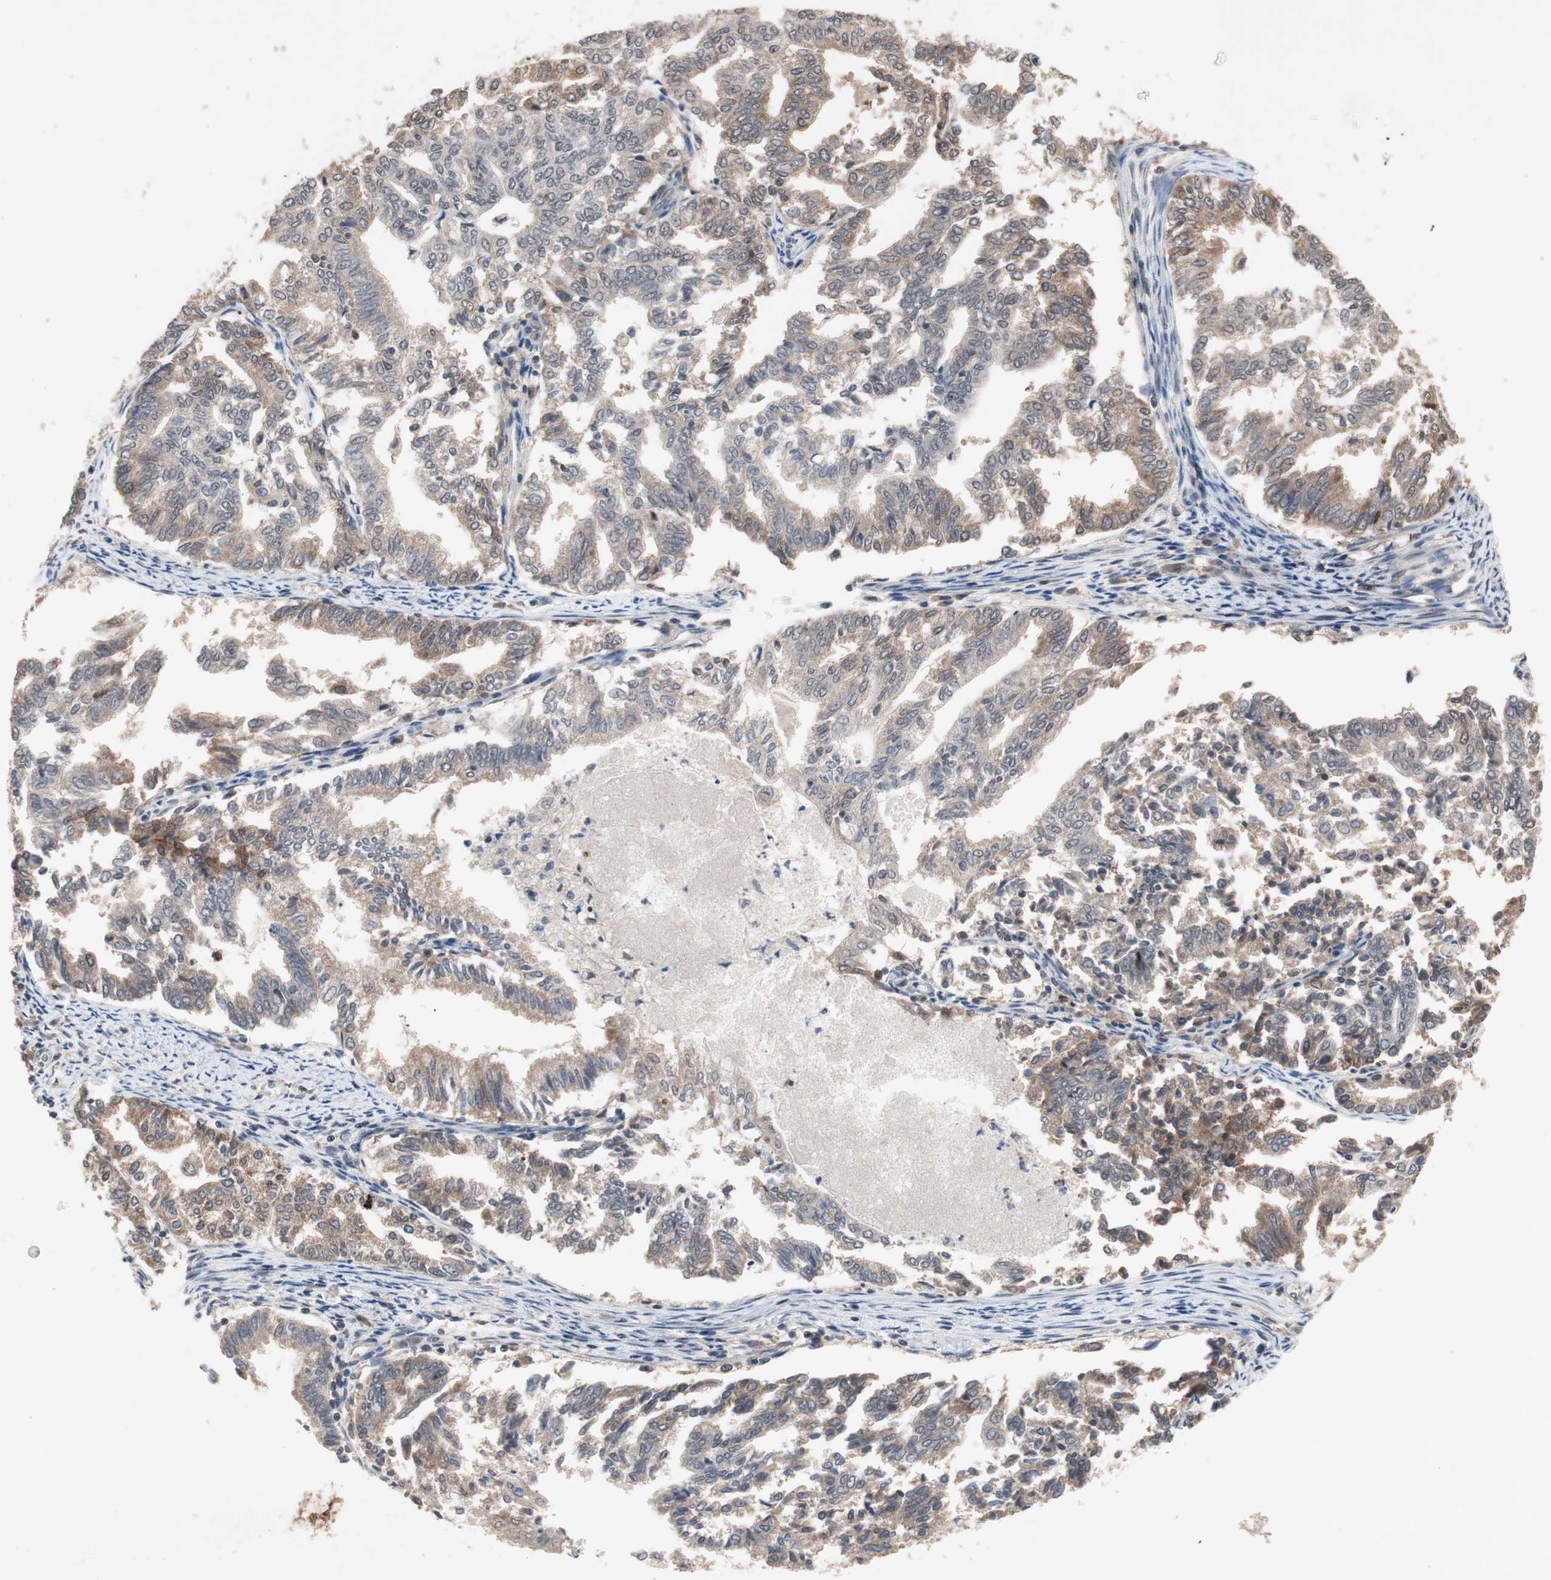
{"staining": {"intensity": "moderate", "quantity": ">75%", "location": "cytoplasmic/membranous"}, "tissue": "endometrial cancer", "cell_type": "Tumor cells", "image_type": "cancer", "snomed": [{"axis": "morphology", "description": "Adenocarcinoma, NOS"}, {"axis": "topography", "description": "Endometrium"}], "caption": "Endometrial cancer was stained to show a protein in brown. There is medium levels of moderate cytoplasmic/membranous positivity in about >75% of tumor cells.", "gene": "GART", "patient": {"sex": "female", "age": 79}}